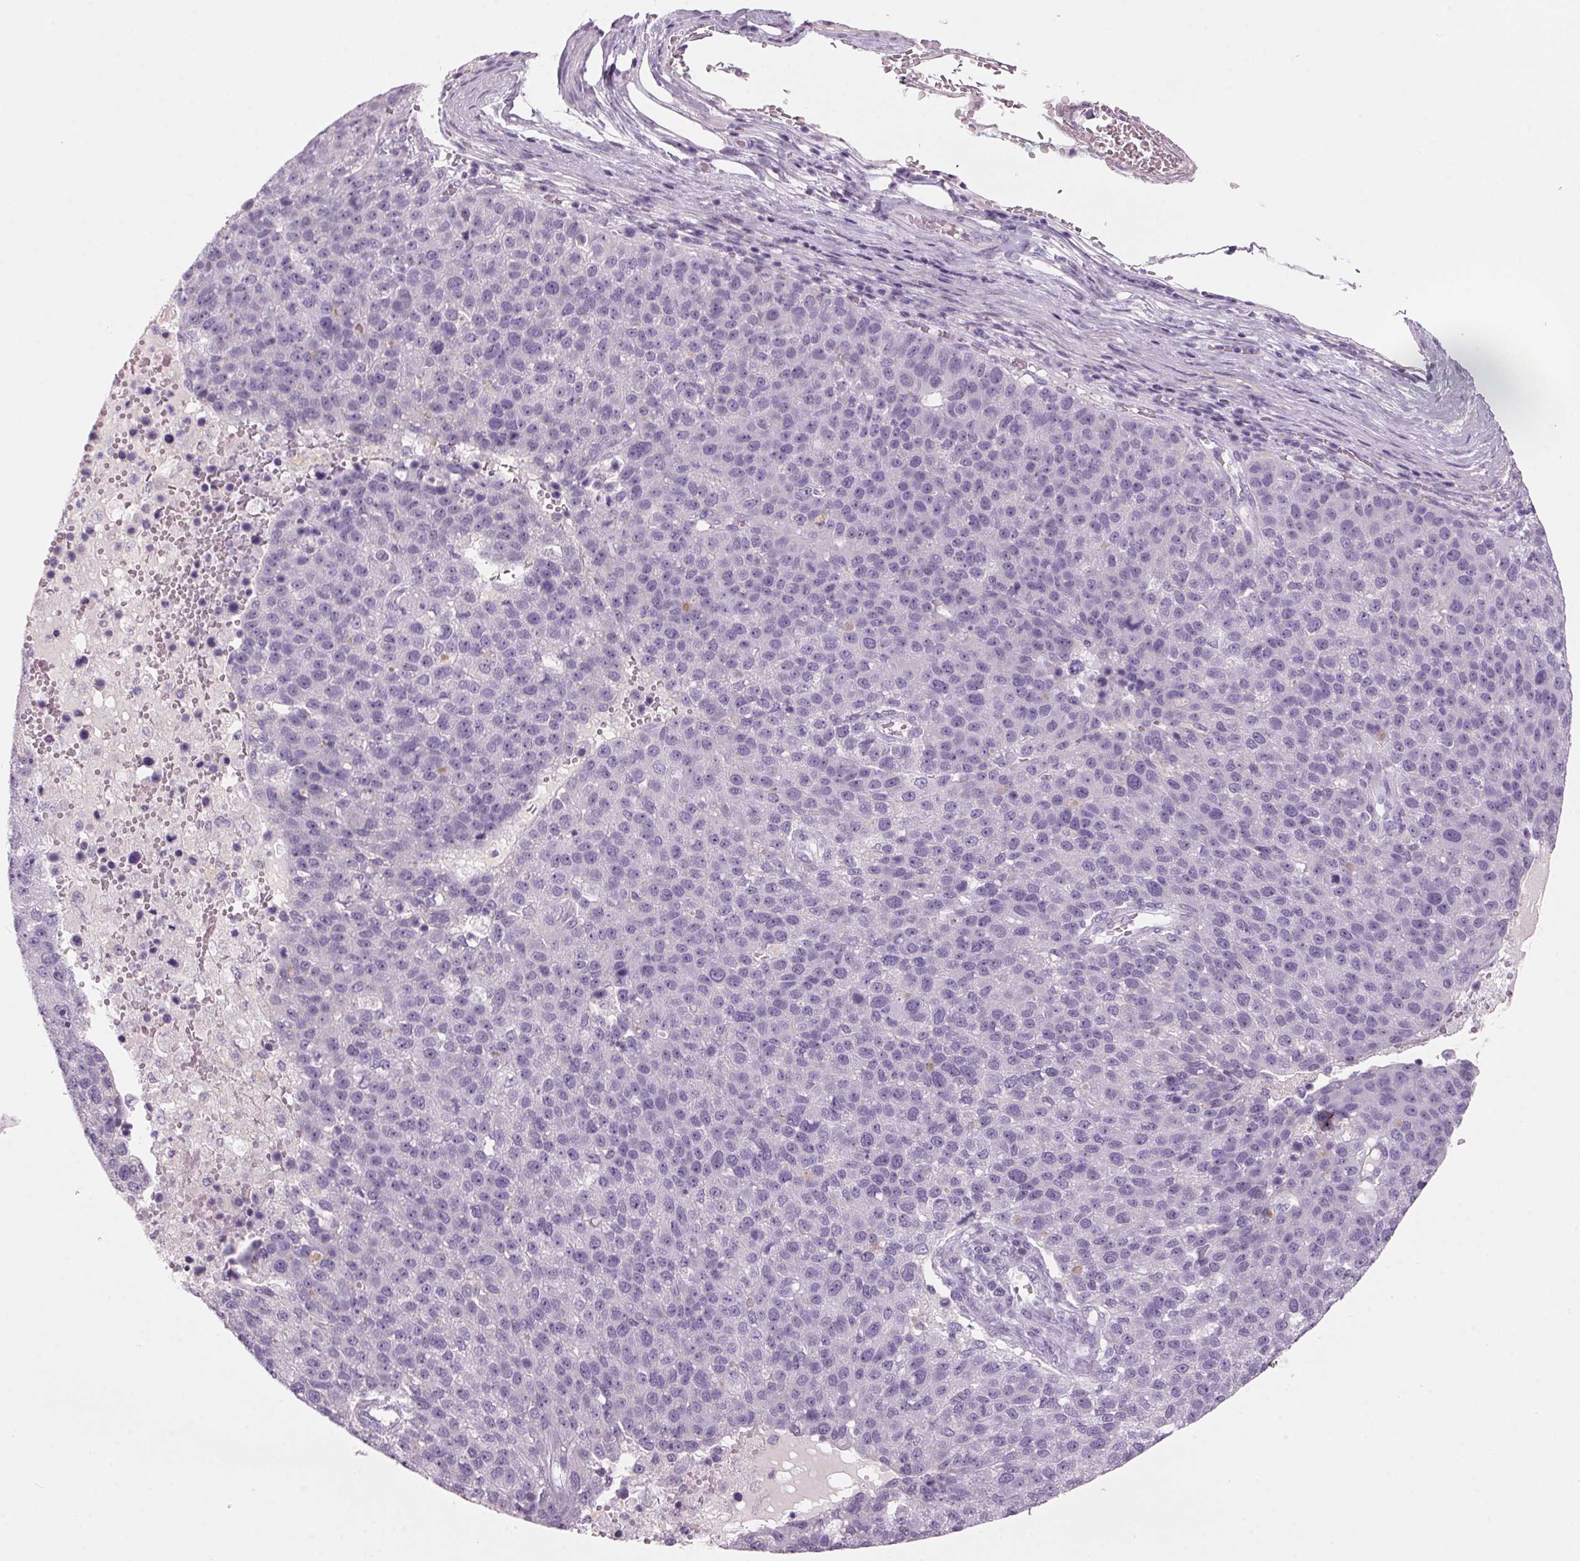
{"staining": {"intensity": "negative", "quantity": "none", "location": "none"}, "tissue": "pancreatic cancer", "cell_type": "Tumor cells", "image_type": "cancer", "snomed": [{"axis": "morphology", "description": "Adenocarcinoma, NOS"}, {"axis": "topography", "description": "Pancreas"}], "caption": "Image shows no significant protein positivity in tumor cells of adenocarcinoma (pancreatic). Brightfield microscopy of immunohistochemistry (IHC) stained with DAB (3,3'-diaminobenzidine) (brown) and hematoxylin (blue), captured at high magnification.", "gene": "ADAM20", "patient": {"sex": "female", "age": 61}}